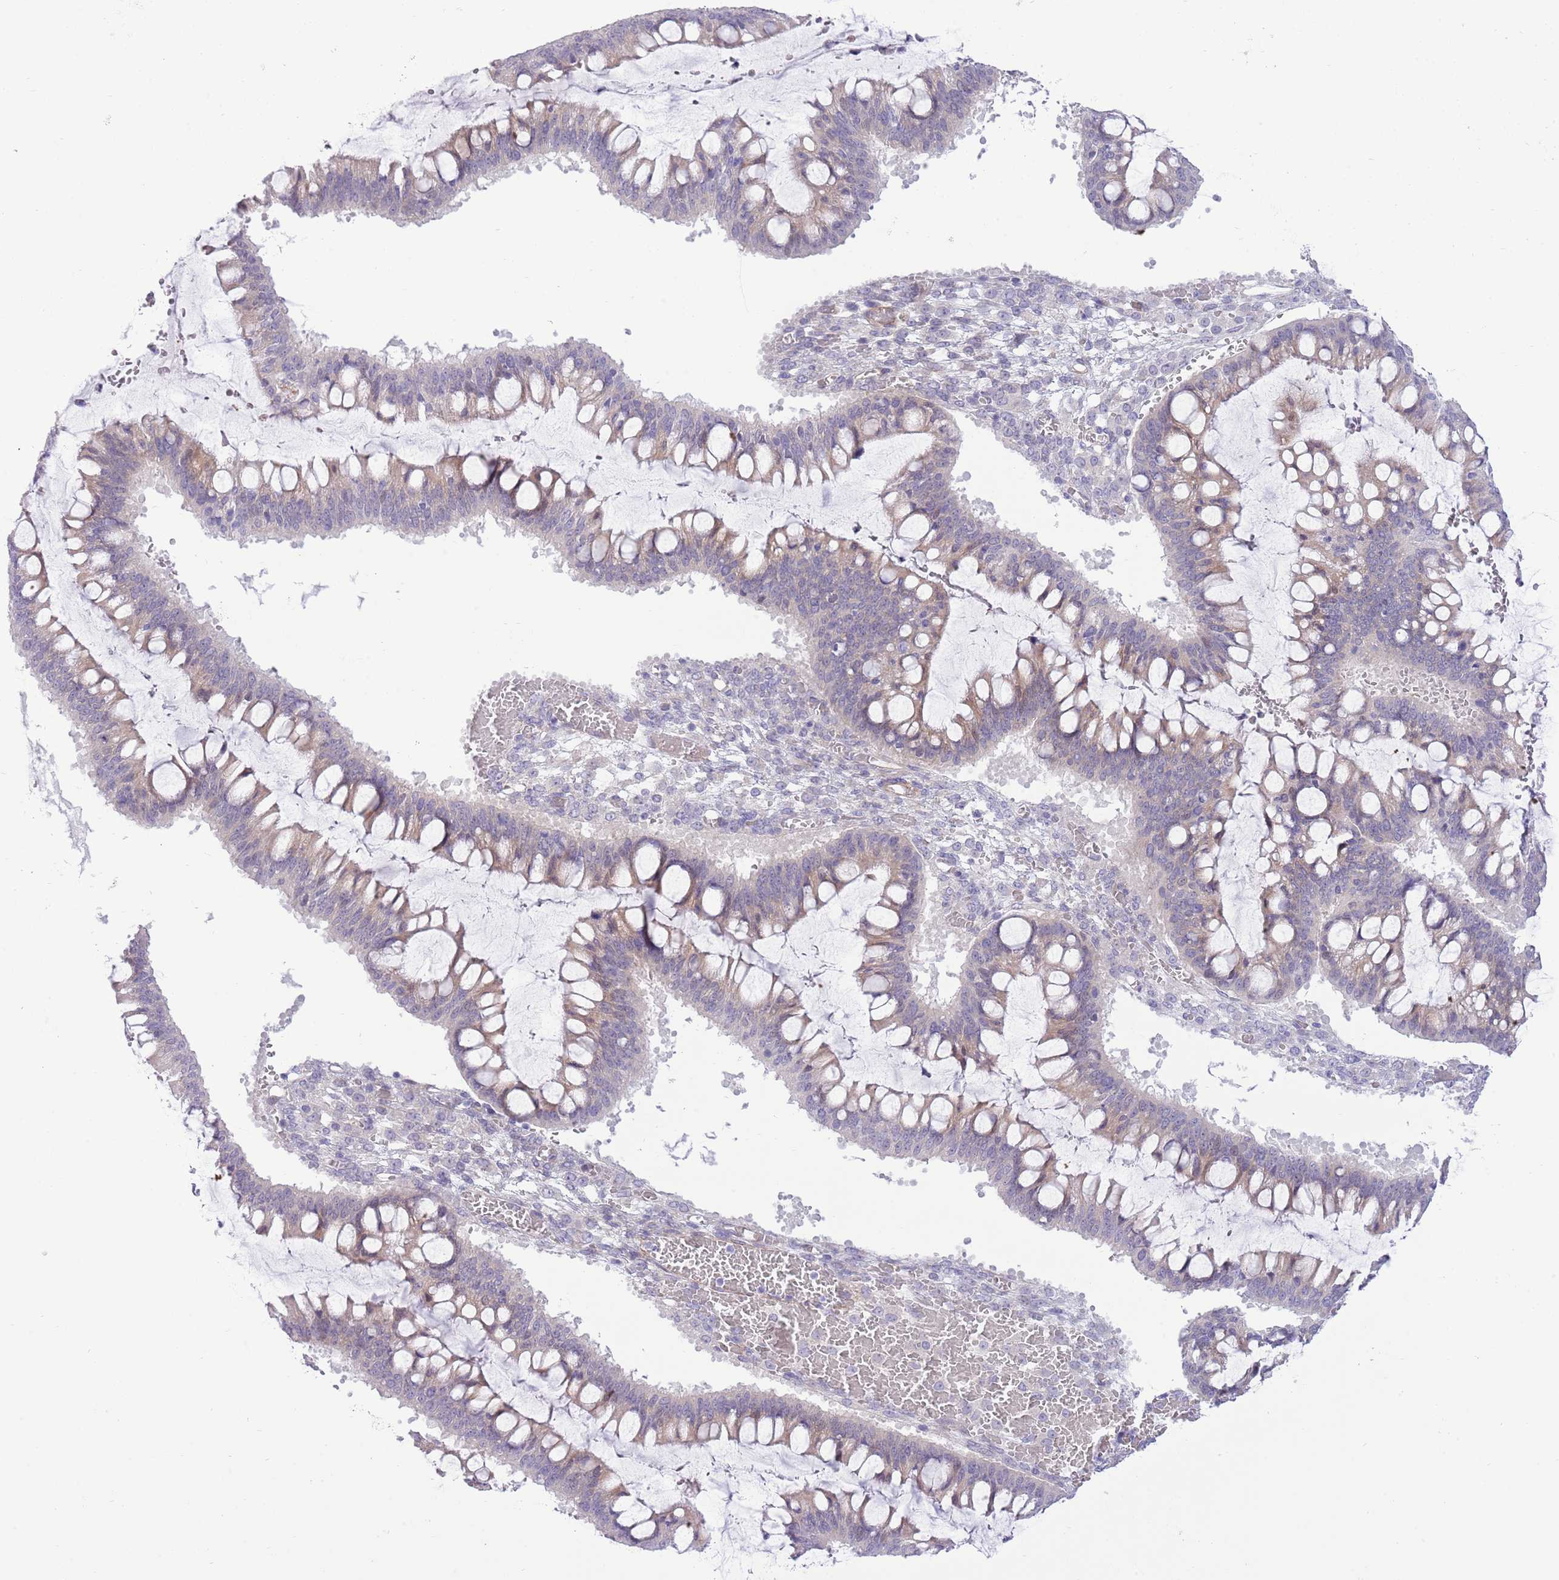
{"staining": {"intensity": "weak", "quantity": "<25%", "location": "cytoplasmic/membranous"}, "tissue": "ovarian cancer", "cell_type": "Tumor cells", "image_type": "cancer", "snomed": [{"axis": "morphology", "description": "Cystadenocarcinoma, mucinous, NOS"}, {"axis": "topography", "description": "Ovary"}], "caption": "Tumor cells are negative for brown protein staining in ovarian cancer (mucinous cystadenocarcinoma).", "gene": "ZC4H2", "patient": {"sex": "female", "age": 73}}